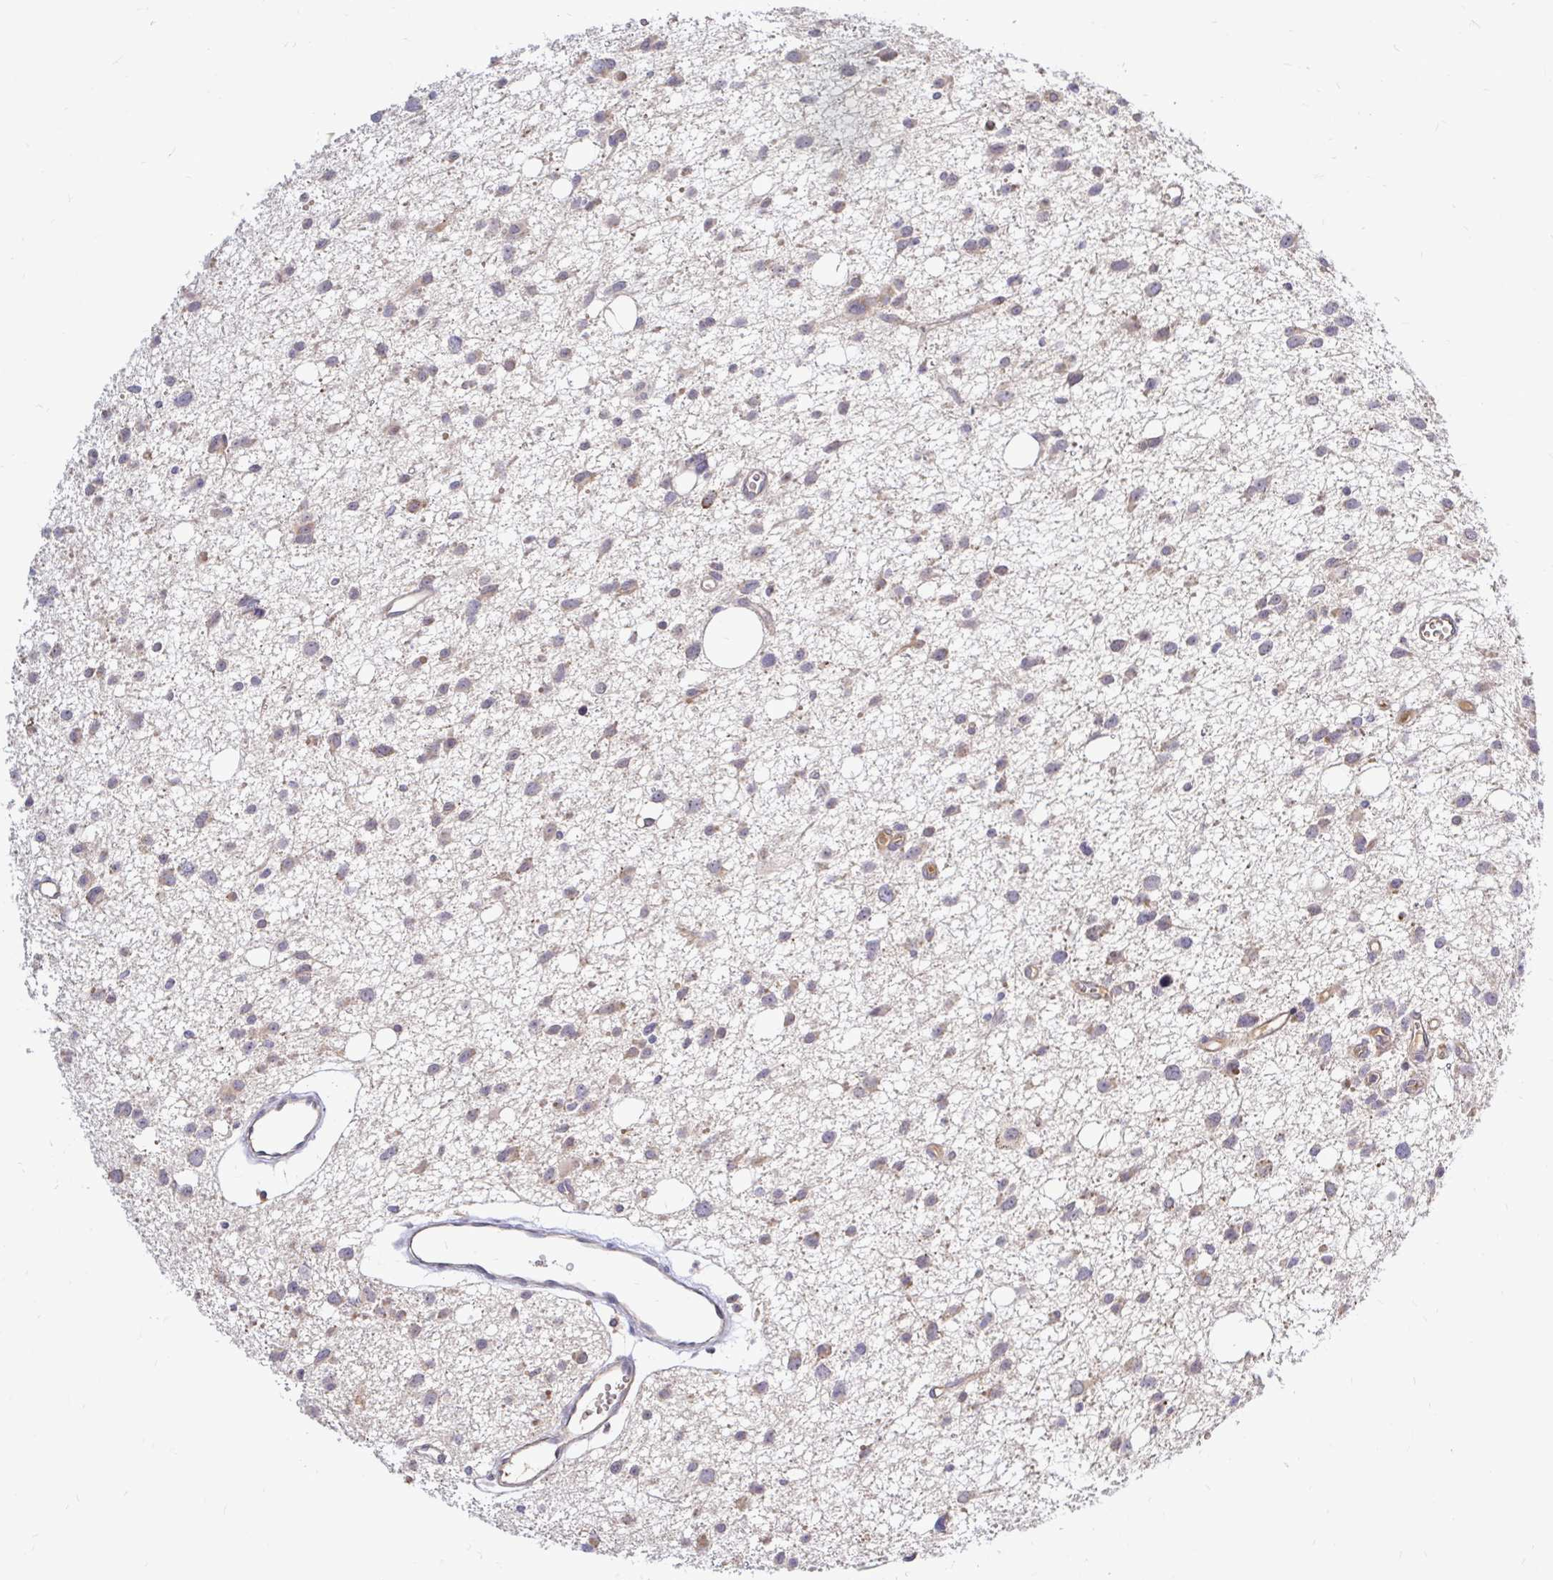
{"staining": {"intensity": "weak", "quantity": "25%-75%", "location": "cytoplasmic/membranous"}, "tissue": "glioma", "cell_type": "Tumor cells", "image_type": "cancer", "snomed": [{"axis": "morphology", "description": "Glioma, malignant, High grade"}, {"axis": "topography", "description": "Brain"}], "caption": "High-grade glioma (malignant) tissue shows weak cytoplasmic/membranous positivity in approximately 25%-75% of tumor cells, visualized by immunohistochemistry.", "gene": "ARHGEF37", "patient": {"sex": "male", "age": 23}}